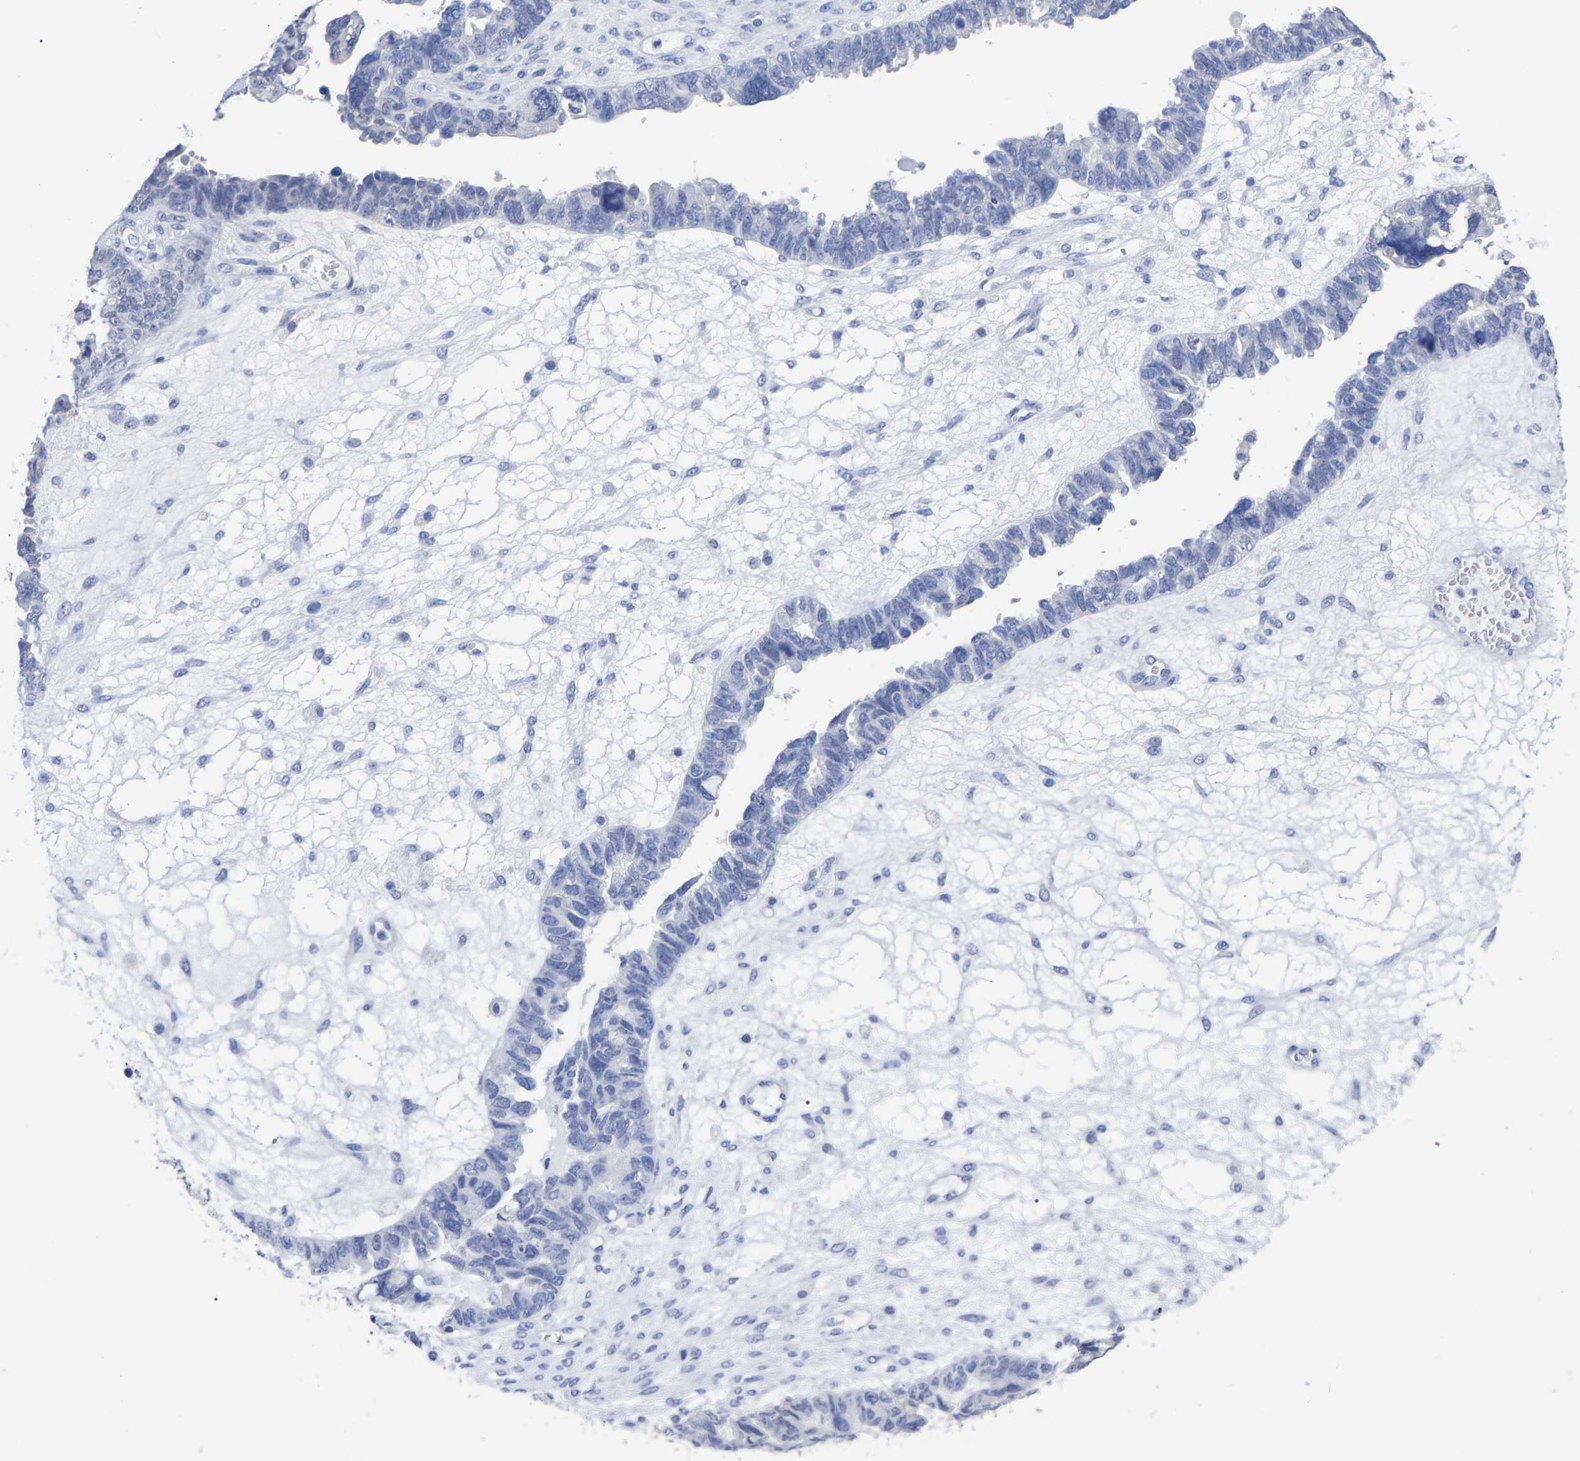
{"staining": {"intensity": "negative", "quantity": "none", "location": "none"}, "tissue": "ovarian cancer", "cell_type": "Tumor cells", "image_type": "cancer", "snomed": [{"axis": "morphology", "description": "Cystadenocarcinoma, serous, NOS"}, {"axis": "topography", "description": "Ovary"}], "caption": "IHC micrograph of human serous cystadenocarcinoma (ovarian) stained for a protein (brown), which shows no expression in tumor cells.", "gene": "ANXA13", "patient": {"sex": "female", "age": 79}}